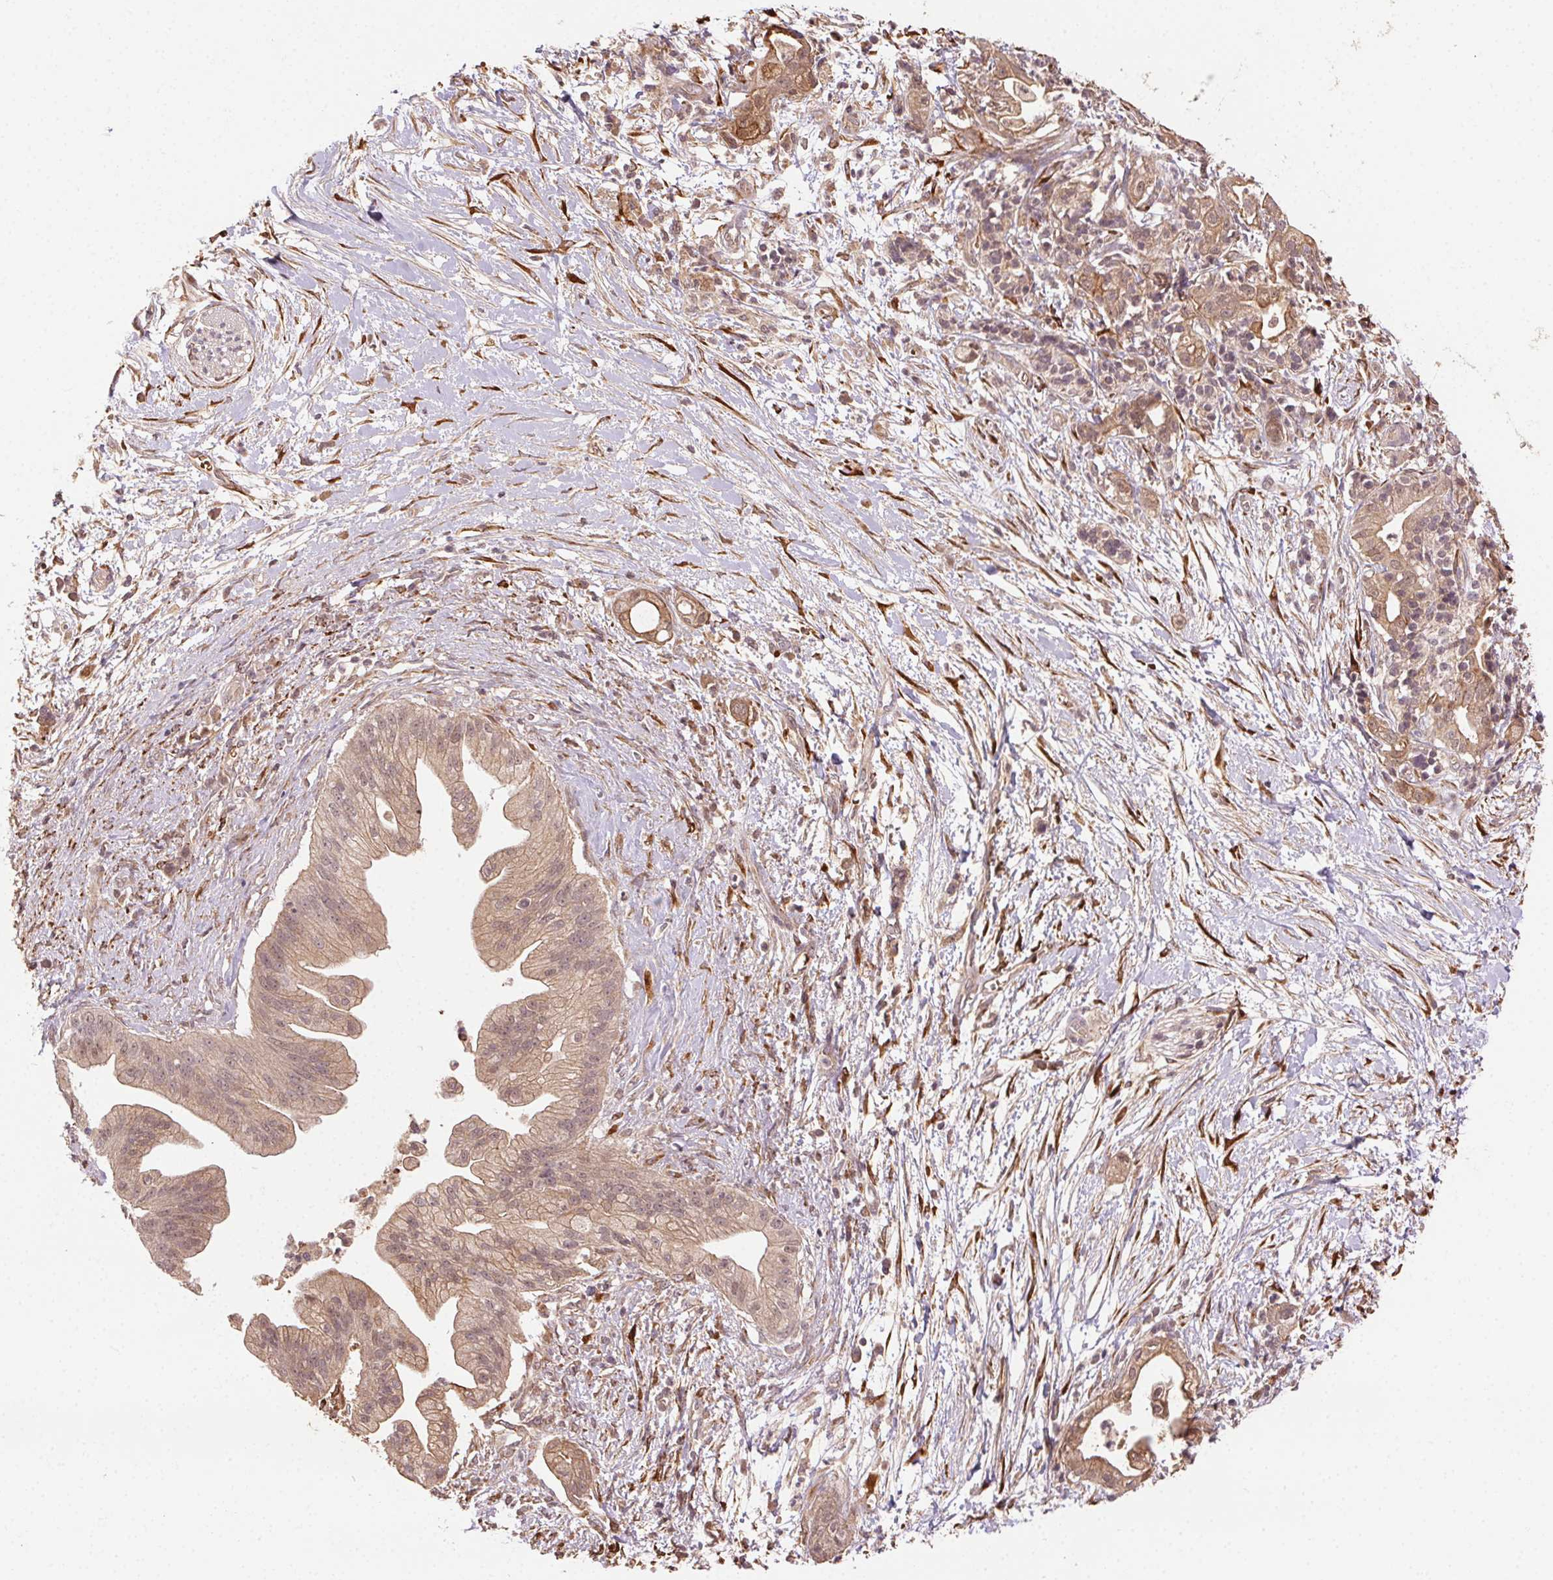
{"staining": {"intensity": "moderate", "quantity": ">75%", "location": "cytoplasmic/membranous"}, "tissue": "pancreatic cancer", "cell_type": "Tumor cells", "image_type": "cancer", "snomed": [{"axis": "morphology", "description": "Normal tissue, NOS"}, {"axis": "morphology", "description": "Adenocarcinoma, NOS"}, {"axis": "topography", "description": "Lymph node"}, {"axis": "topography", "description": "Pancreas"}], "caption": "Immunohistochemistry (IHC) (DAB (3,3'-diaminobenzidine)) staining of pancreatic adenocarcinoma displays moderate cytoplasmic/membranous protein positivity in about >75% of tumor cells. (Brightfield microscopy of DAB IHC at high magnification).", "gene": "KLHL15", "patient": {"sex": "female", "age": 58}}